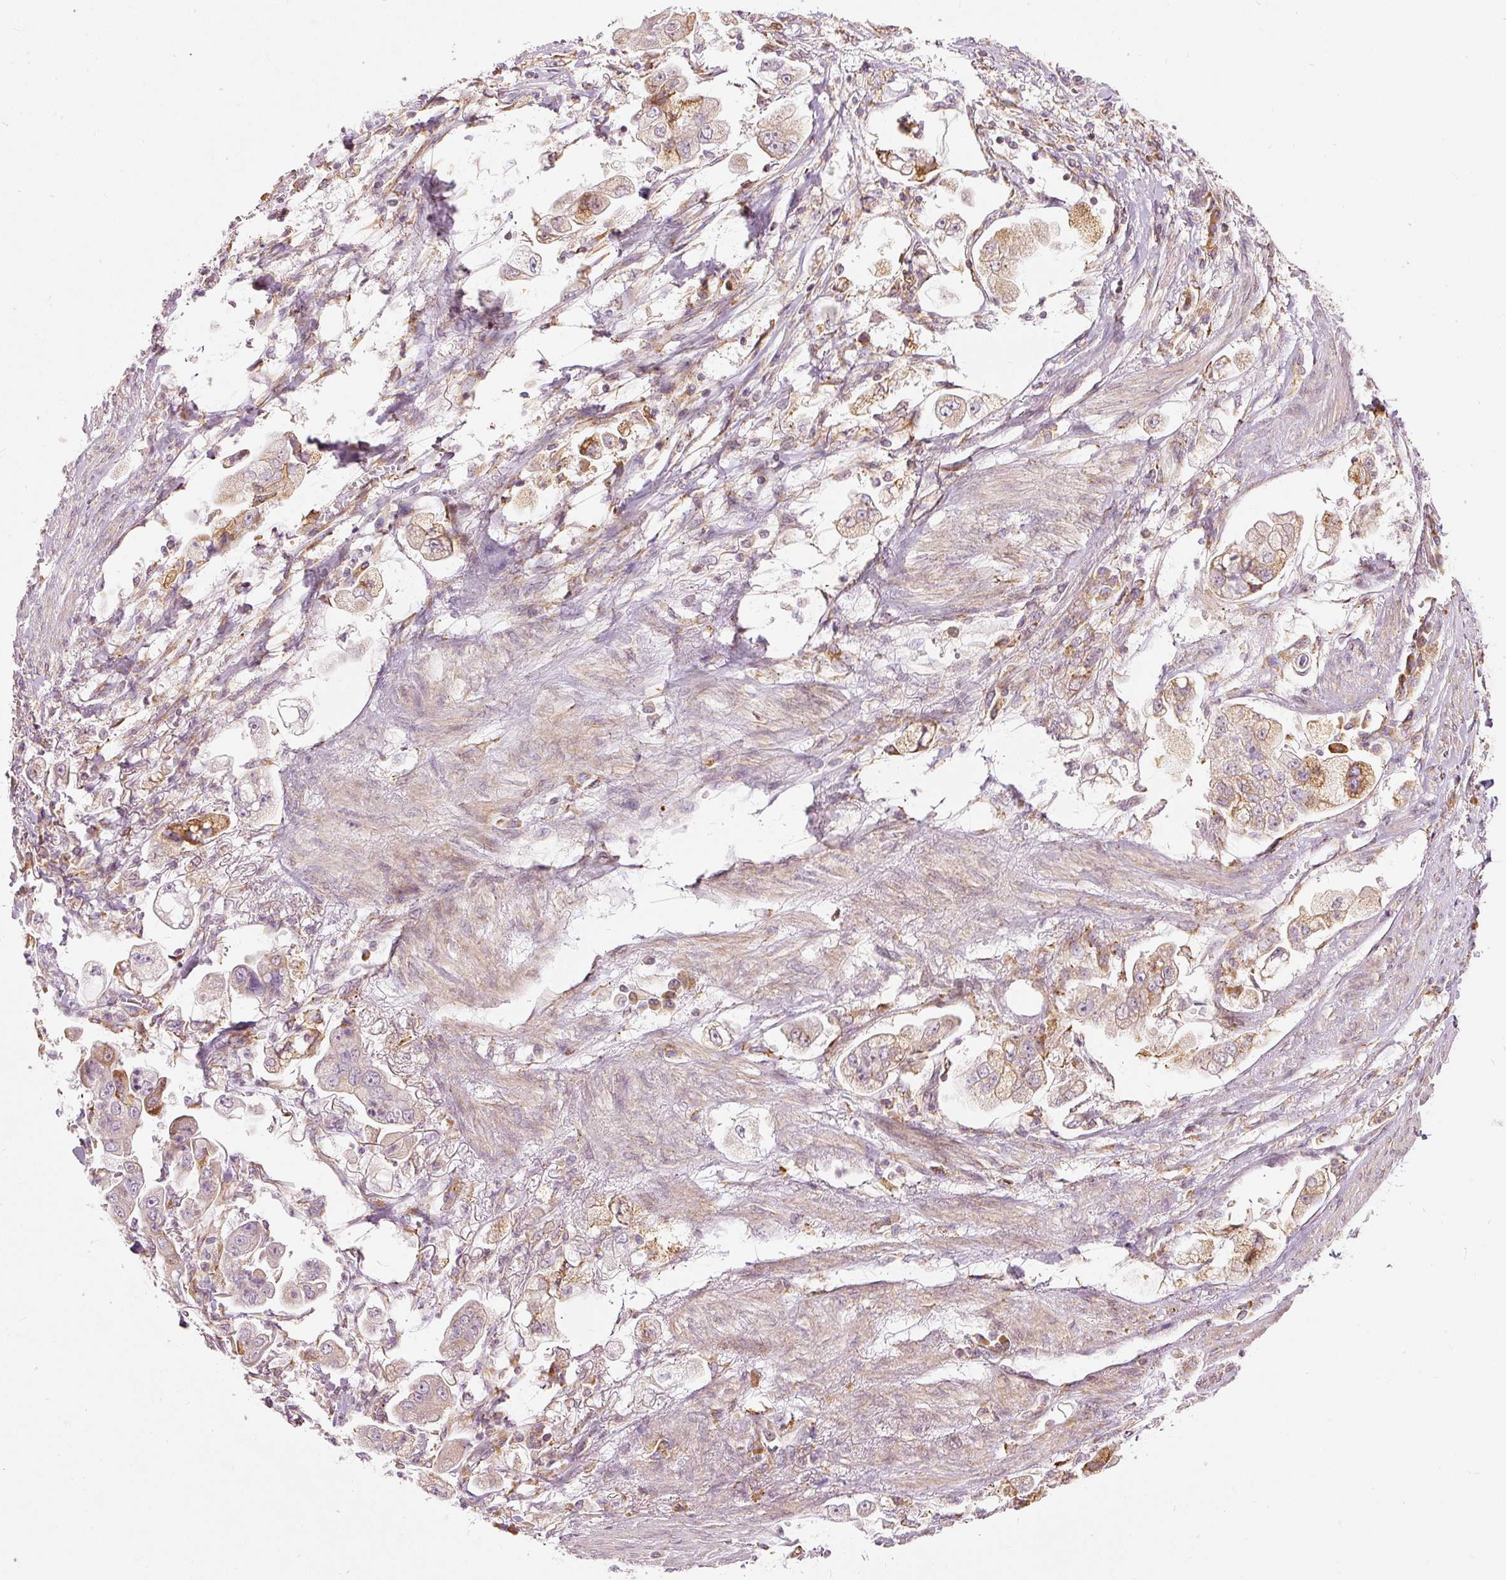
{"staining": {"intensity": "moderate", "quantity": "<25%", "location": "cytoplasmic/membranous"}, "tissue": "stomach cancer", "cell_type": "Tumor cells", "image_type": "cancer", "snomed": [{"axis": "morphology", "description": "Adenocarcinoma, NOS"}, {"axis": "topography", "description": "Stomach"}], "caption": "Stomach cancer stained with IHC shows moderate cytoplasmic/membranous positivity in about <25% of tumor cells.", "gene": "SNAPC5", "patient": {"sex": "male", "age": 62}}